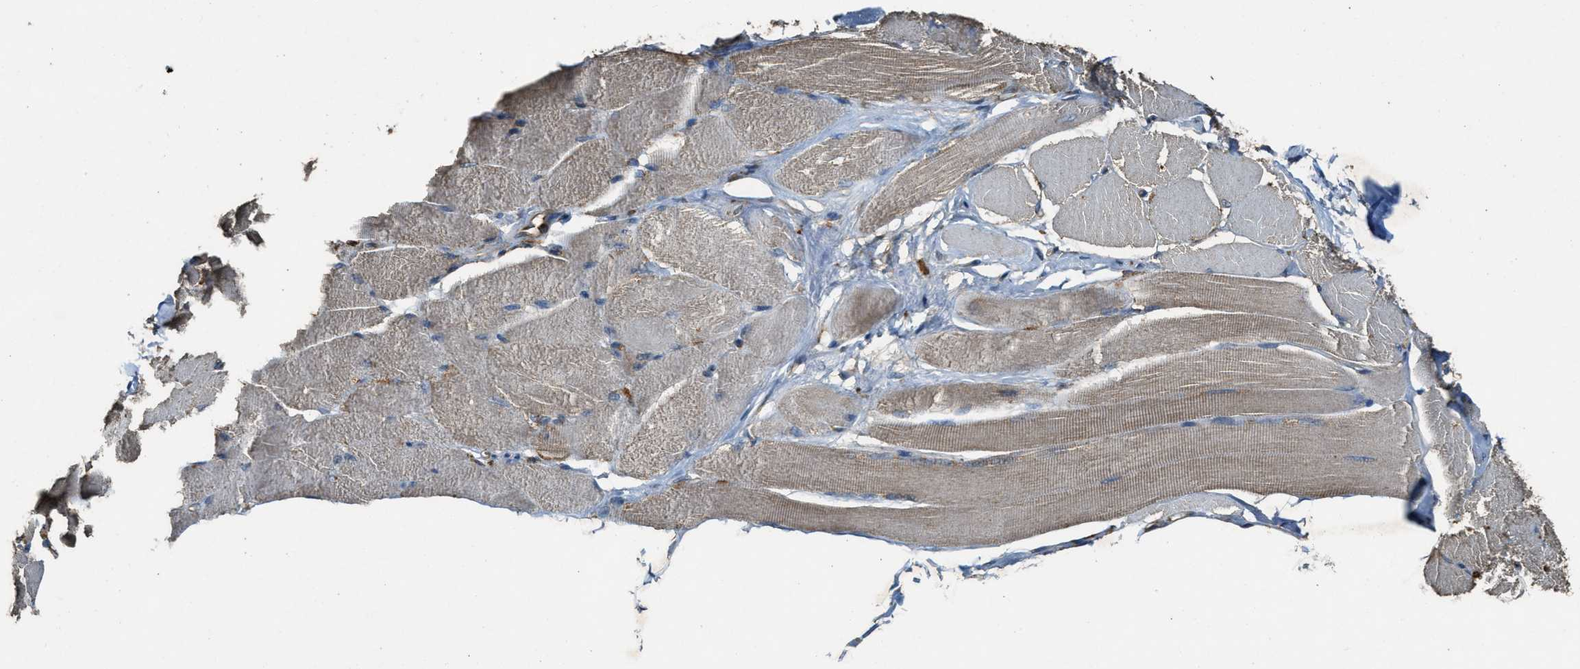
{"staining": {"intensity": "weak", "quantity": ">75%", "location": "cytoplasmic/membranous"}, "tissue": "skeletal muscle", "cell_type": "Myocytes", "image_type": "normal", "snomed": [{"axis": "morphology", "description": "Normal tissue, NOS"}, {"axis": "topography", "description": "Skeletal muscle"}, {"axis": "topography", "description": "Peripheral nerve tissue"}], "caption": "Myocytes exhibit low levels of weak cytoplasmic/membranous positivity in approximately >75% of cells in benign human skeletal muscle. (DAB (3,3'-diaminobenzidine) IHC with brightfield microscopy, high magnification).", "gene": "MAP3K8", "patient": {"sex": "female", "age": 84}}